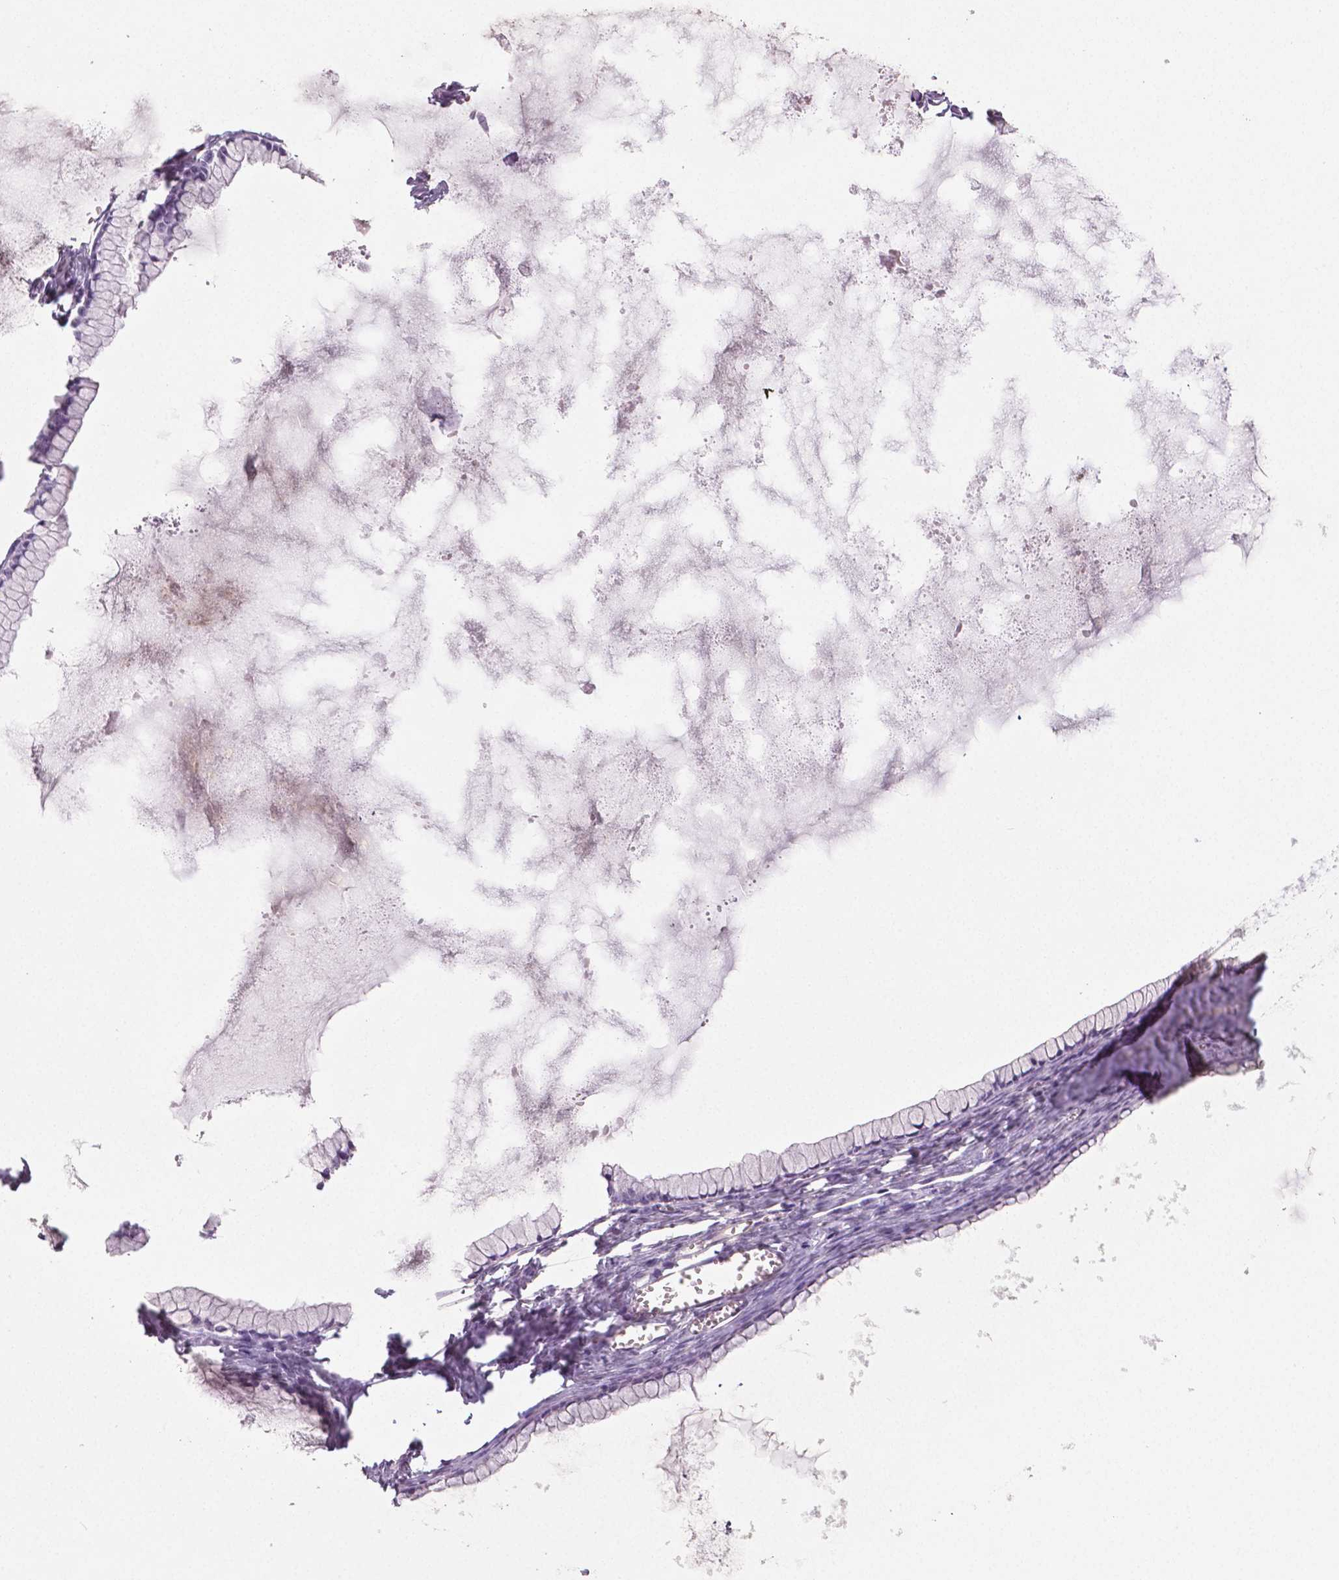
{"staining": {"intensity": "negative", "quantity": "none", "location": "none"}, "tissue": "ovarian cancer", "cell_type": "Tumor cells", "image_type": "cancer", "snomed": [{"axis": "morphology", "description": "Cystadenocarcinoma, mucinous, NOS"}, {"axis": "topography", "description": "Ovary"}], "caption": "Immunohistochemistry photomicrograph of human ovarian cancer stained for a protein (brown), which shows no positivity in tumor cells. The staining was performed using DAB (3,3'-diaminobenzidine) to visualize the protein expression in brown, while the nuclei were stained in blue with hematoxylin (Magnification: 20x).", "gene": "FLT1", "patient": {"sex": "female", "age": 41}}